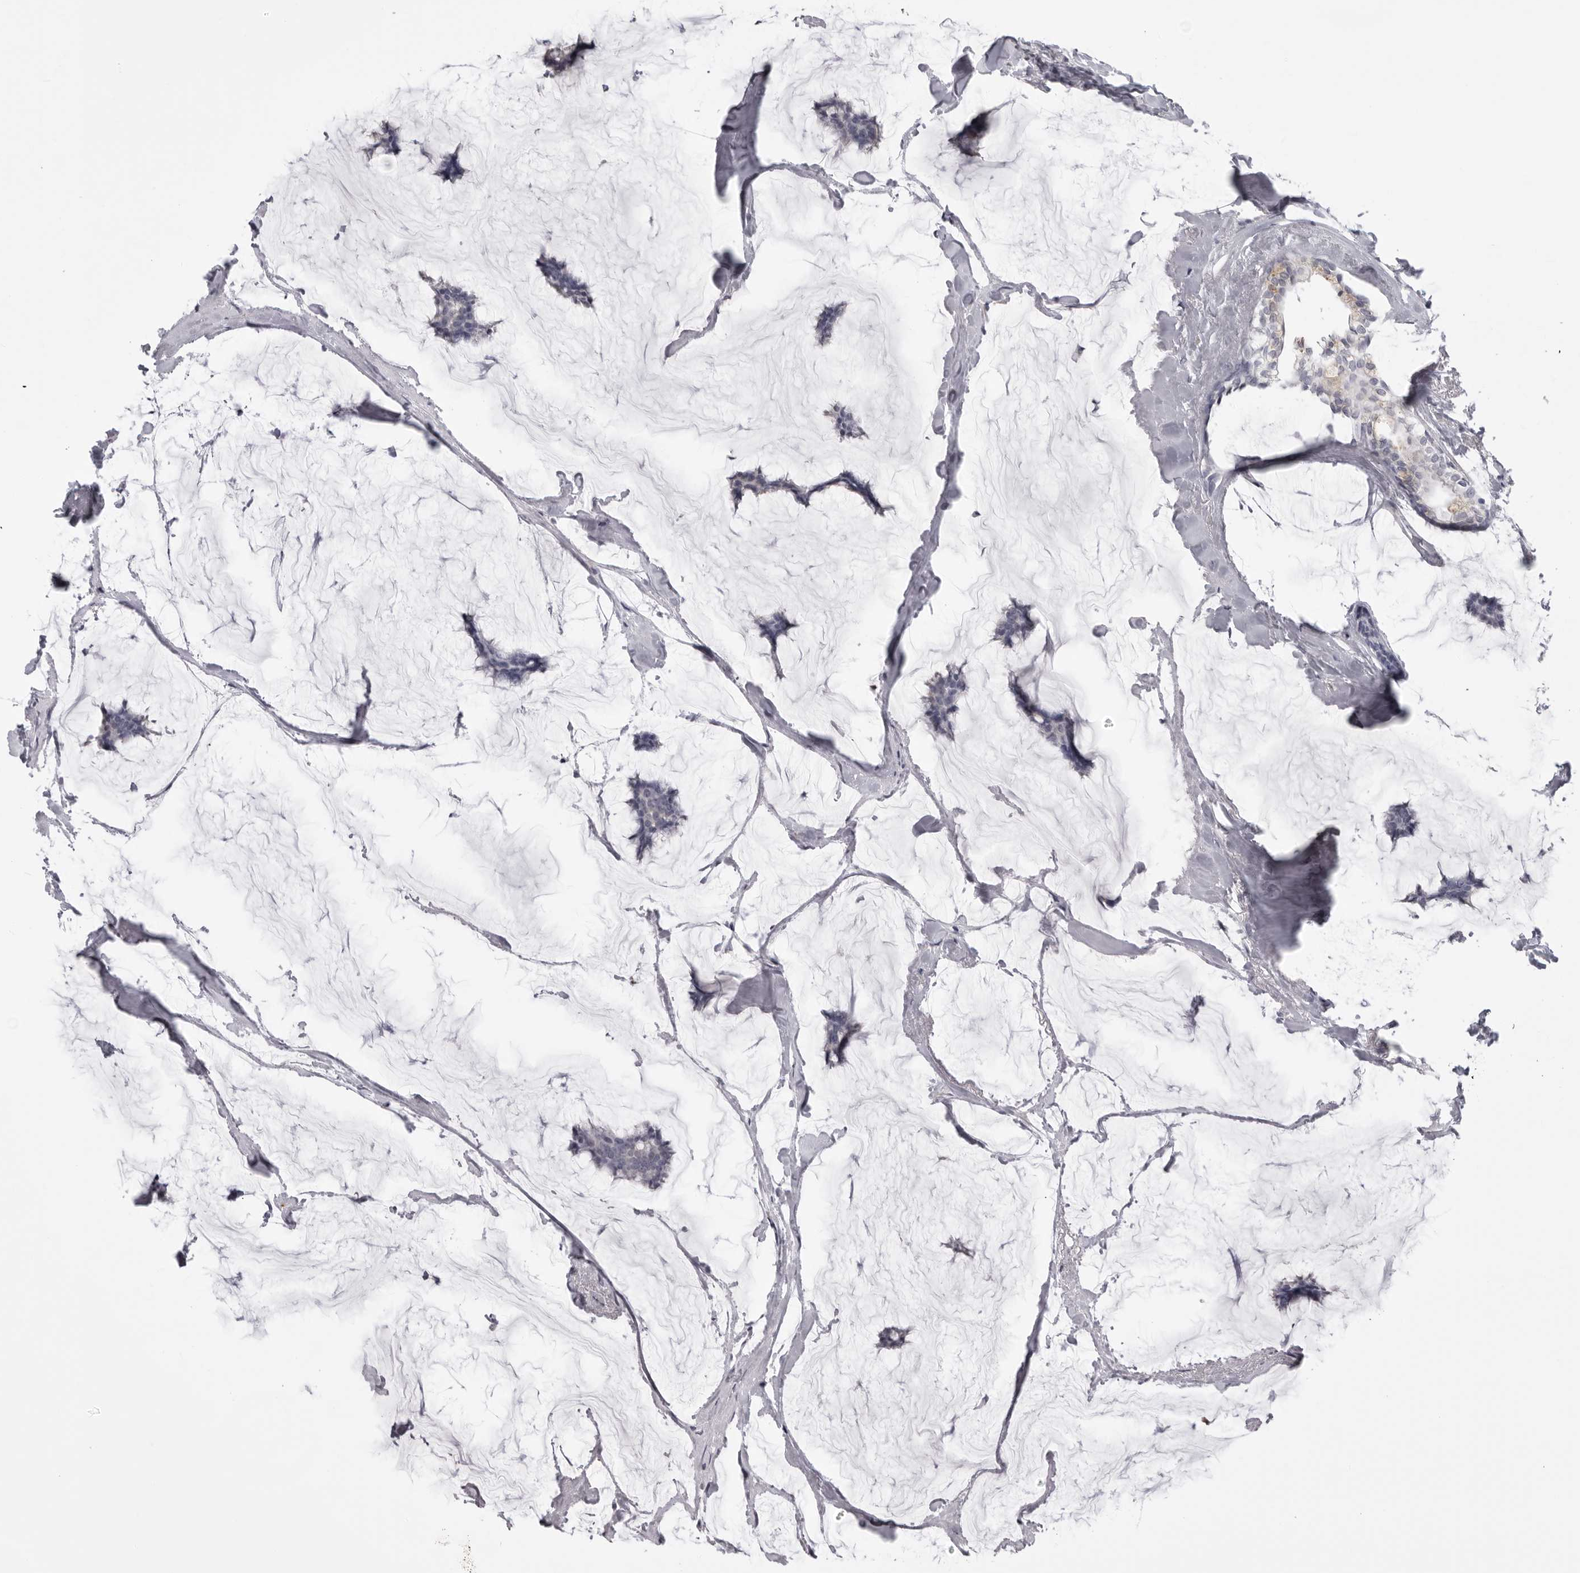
{"staining": {"intensity": "negative", "quantity": "none", "location": "none"}, "tissue": "breast cancer", "cell_type": "Tumor cells", "image_type": "cancer", "snomed": [{"axis": "morphology", "description": "Duct carcinoma"}, {"axis": "topography", "description": "Breast"}], "caption": "Immunohistochemistry (IHC) of breast cancer reveals no expression in tumor cells.", "gene": "EPHA10", "patient": {"sex": "female", "age": 93}}